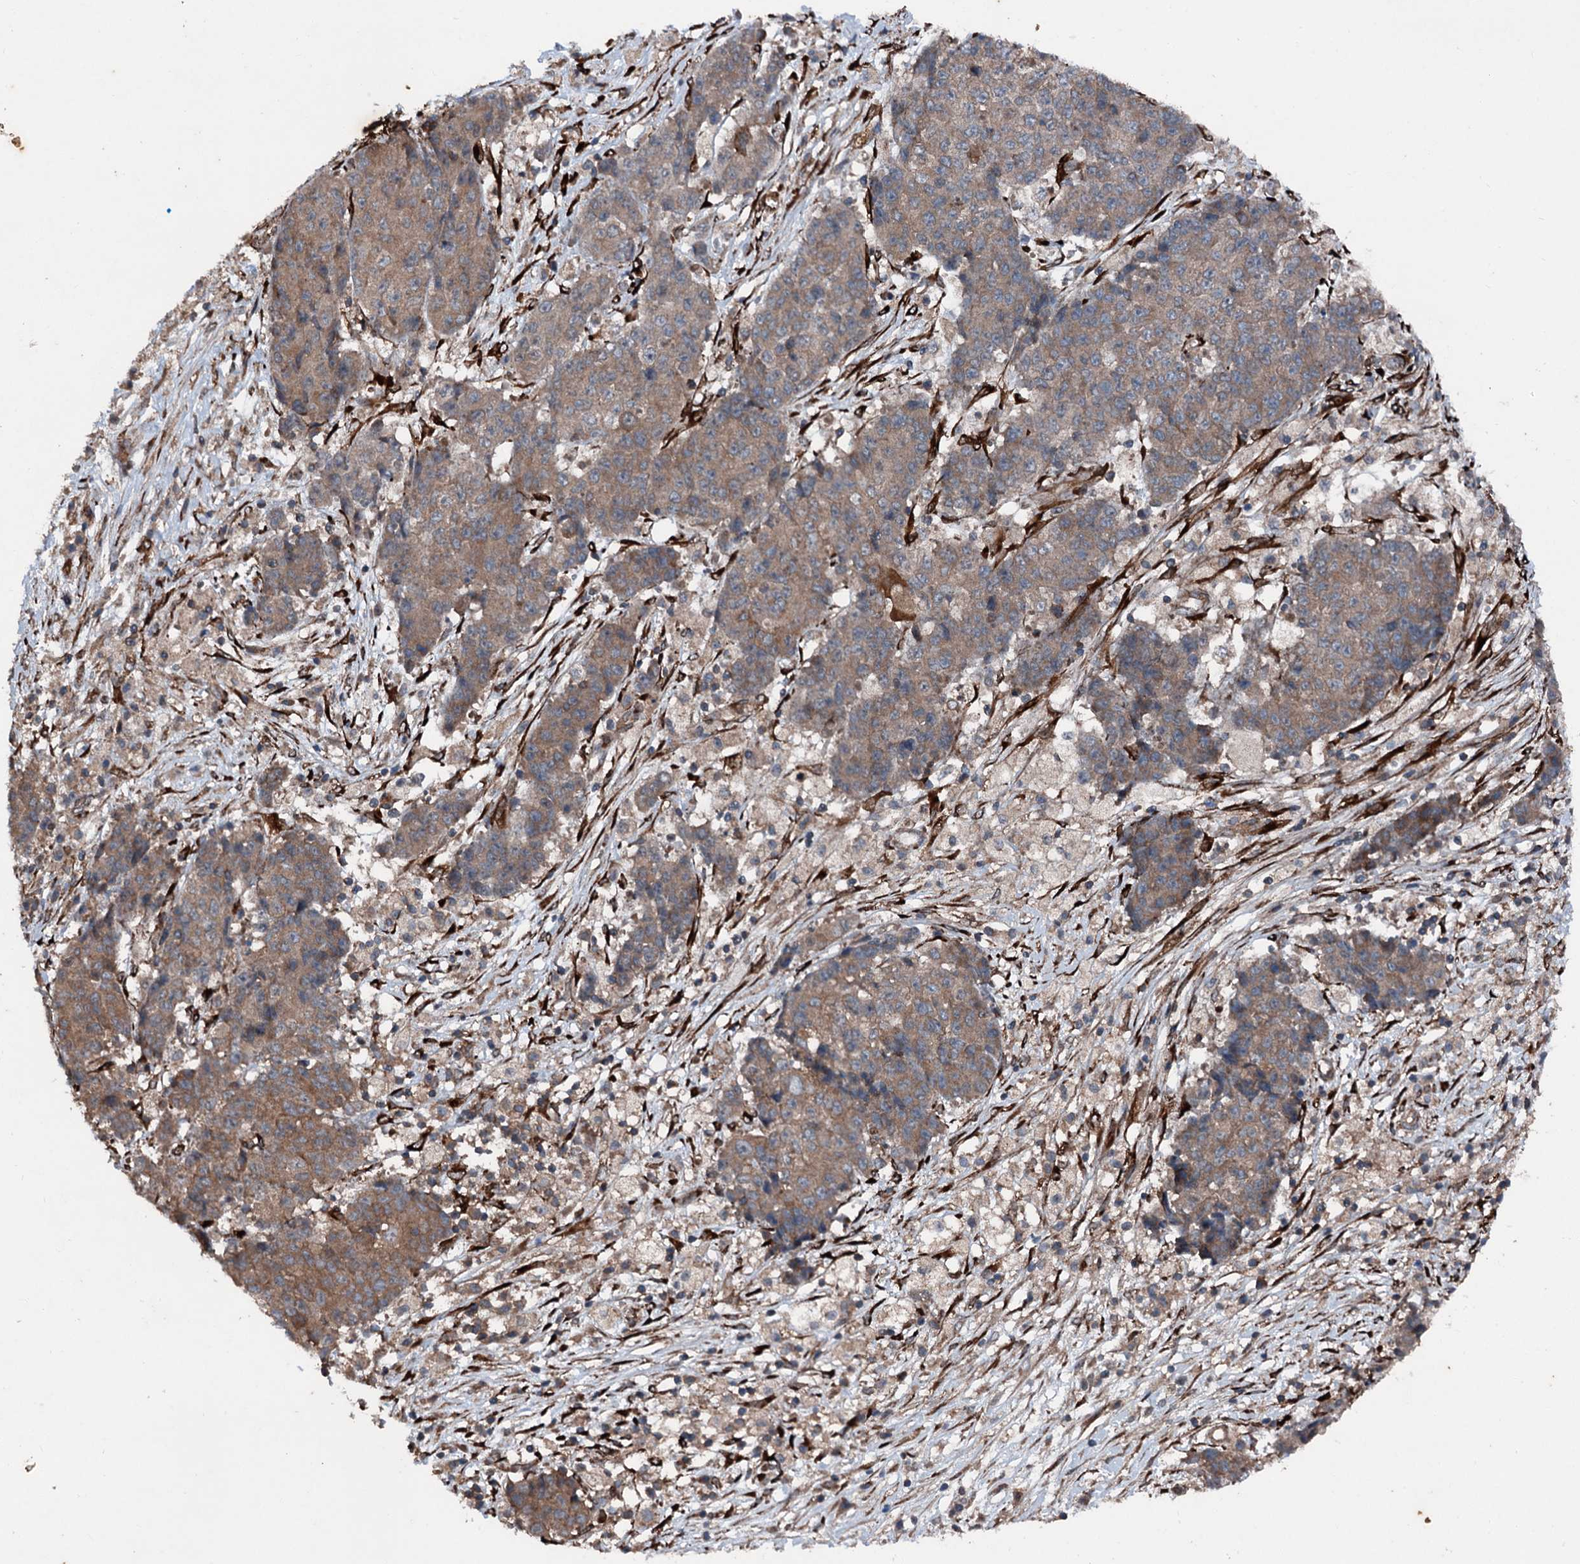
{"staining": {"intensity": "moderate", "quantity": ">75%", "location": "cytoplasmic/membranous"}, "tissue": "ovarian cancer", "cell_type": "Tumor cells", "image_type": "cancer", "snomed": [{"axis": "morphology", "description": "Carcinoma, endometroid"}, {"axis": "topography", "description": "Ovary"}], "caption": "Protein staining reveals moderate cytoplasmic/membranous expression in about >75% of tumor cells in endometroid carcinoma (ovarian). The staining was performed using DAB (3,3'-diaminobenzidine), with brown indicating positive protein expression. Nuclei are stained blue with hematoxylin.", "gene": "DDIAS", "patient": {"sex": "female", "age": 42}}